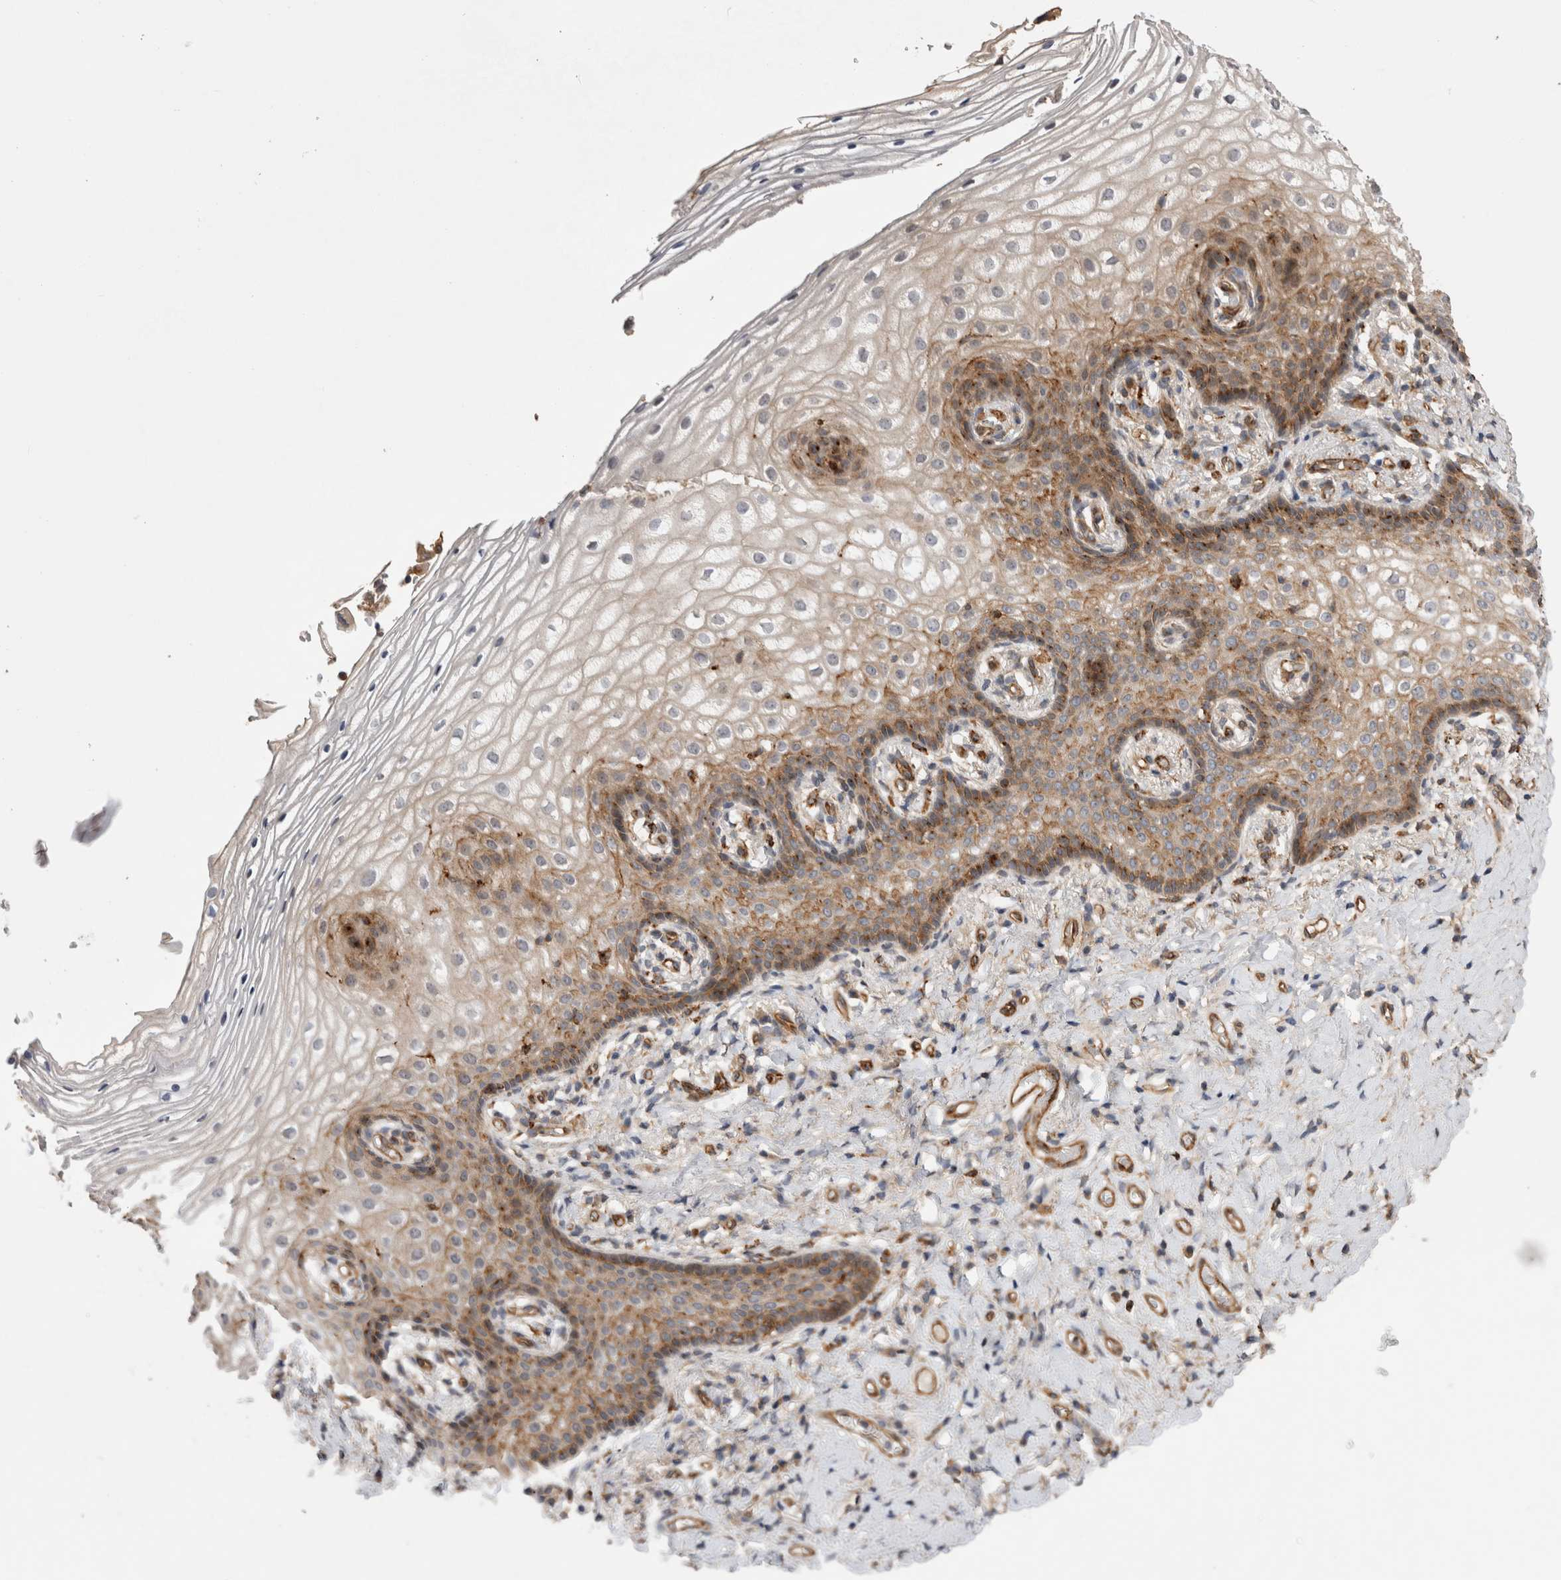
{"staining": {"intensity": "moderate", "quantity": ">75%", "location": "cytoplasmic/membranous"}, "tissue": "vagina", "cell_type": "Squamous epithelial cells", "image_type": "normal", "snomed": [{"axis": "morphology", "description": "Normal tissue, NOS"}, {"axis": "topography", "description": "Vagina"}], "caption": "Normal vagina shows moderate cytoplasmic/membranous expression in approximately >75% of squamous epithelial cells, visualized by immunohistochemistry.", "gene": "BNIP2", "patient": {"sex": "female", "age": 60}}